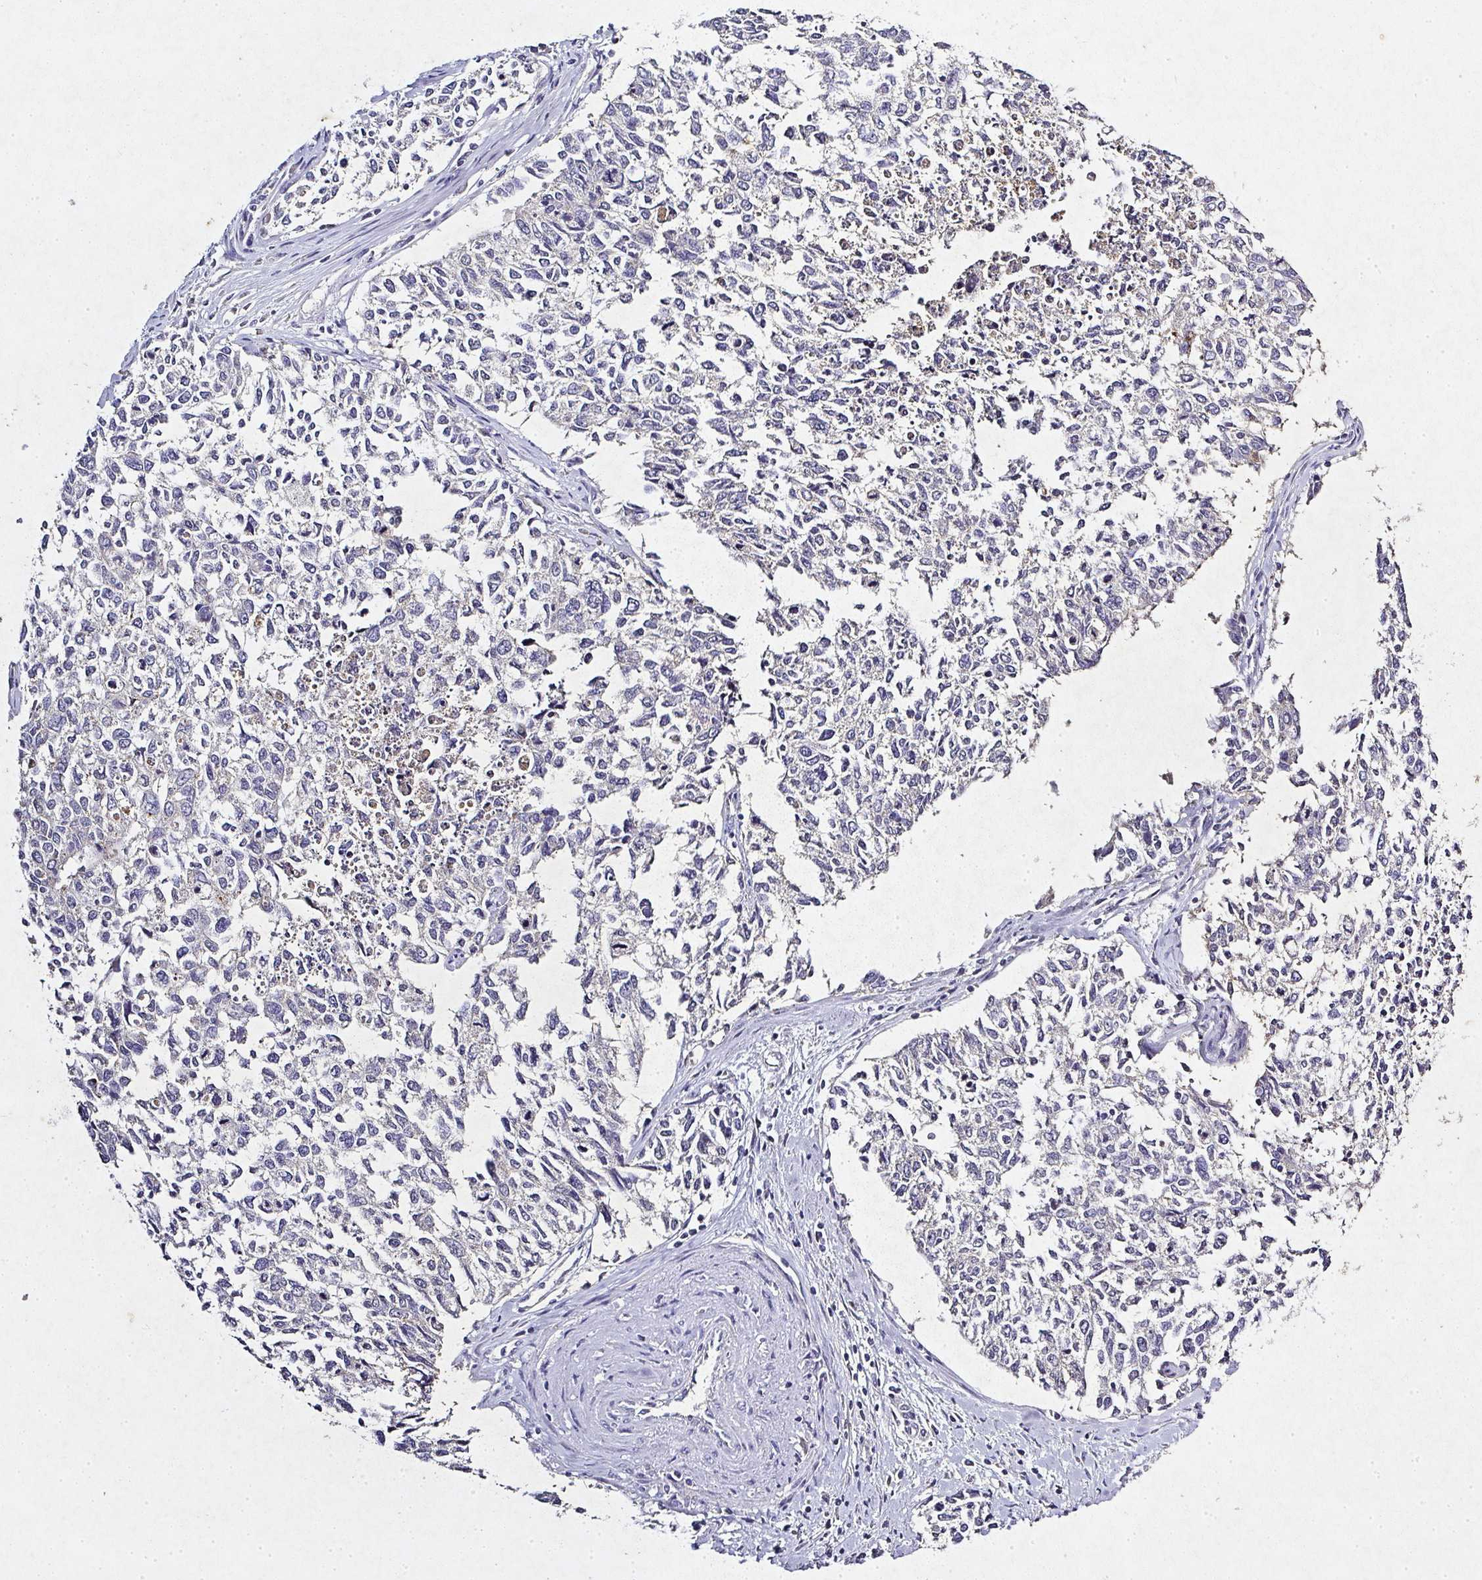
{"staining": {"intensity": "negative", "quantity": "none", "location": "none"}, "tissue": "cervical cancer", "cell_type": "Tumor cells", "image_type": "cancer", "snomed": [{"axis": "morphology", "description": "Adenocarcinoma, NOS"}, {"axis": "topography", "description": "Cervix"}], "caption": "This is an immunohistochemistry (IHC) photomicrograph of cervical cancer (adenocarcinoma). There is no expression in tumor cells.", "gene": "RPS2", "patient": {"sex": "female", "age": 63}}